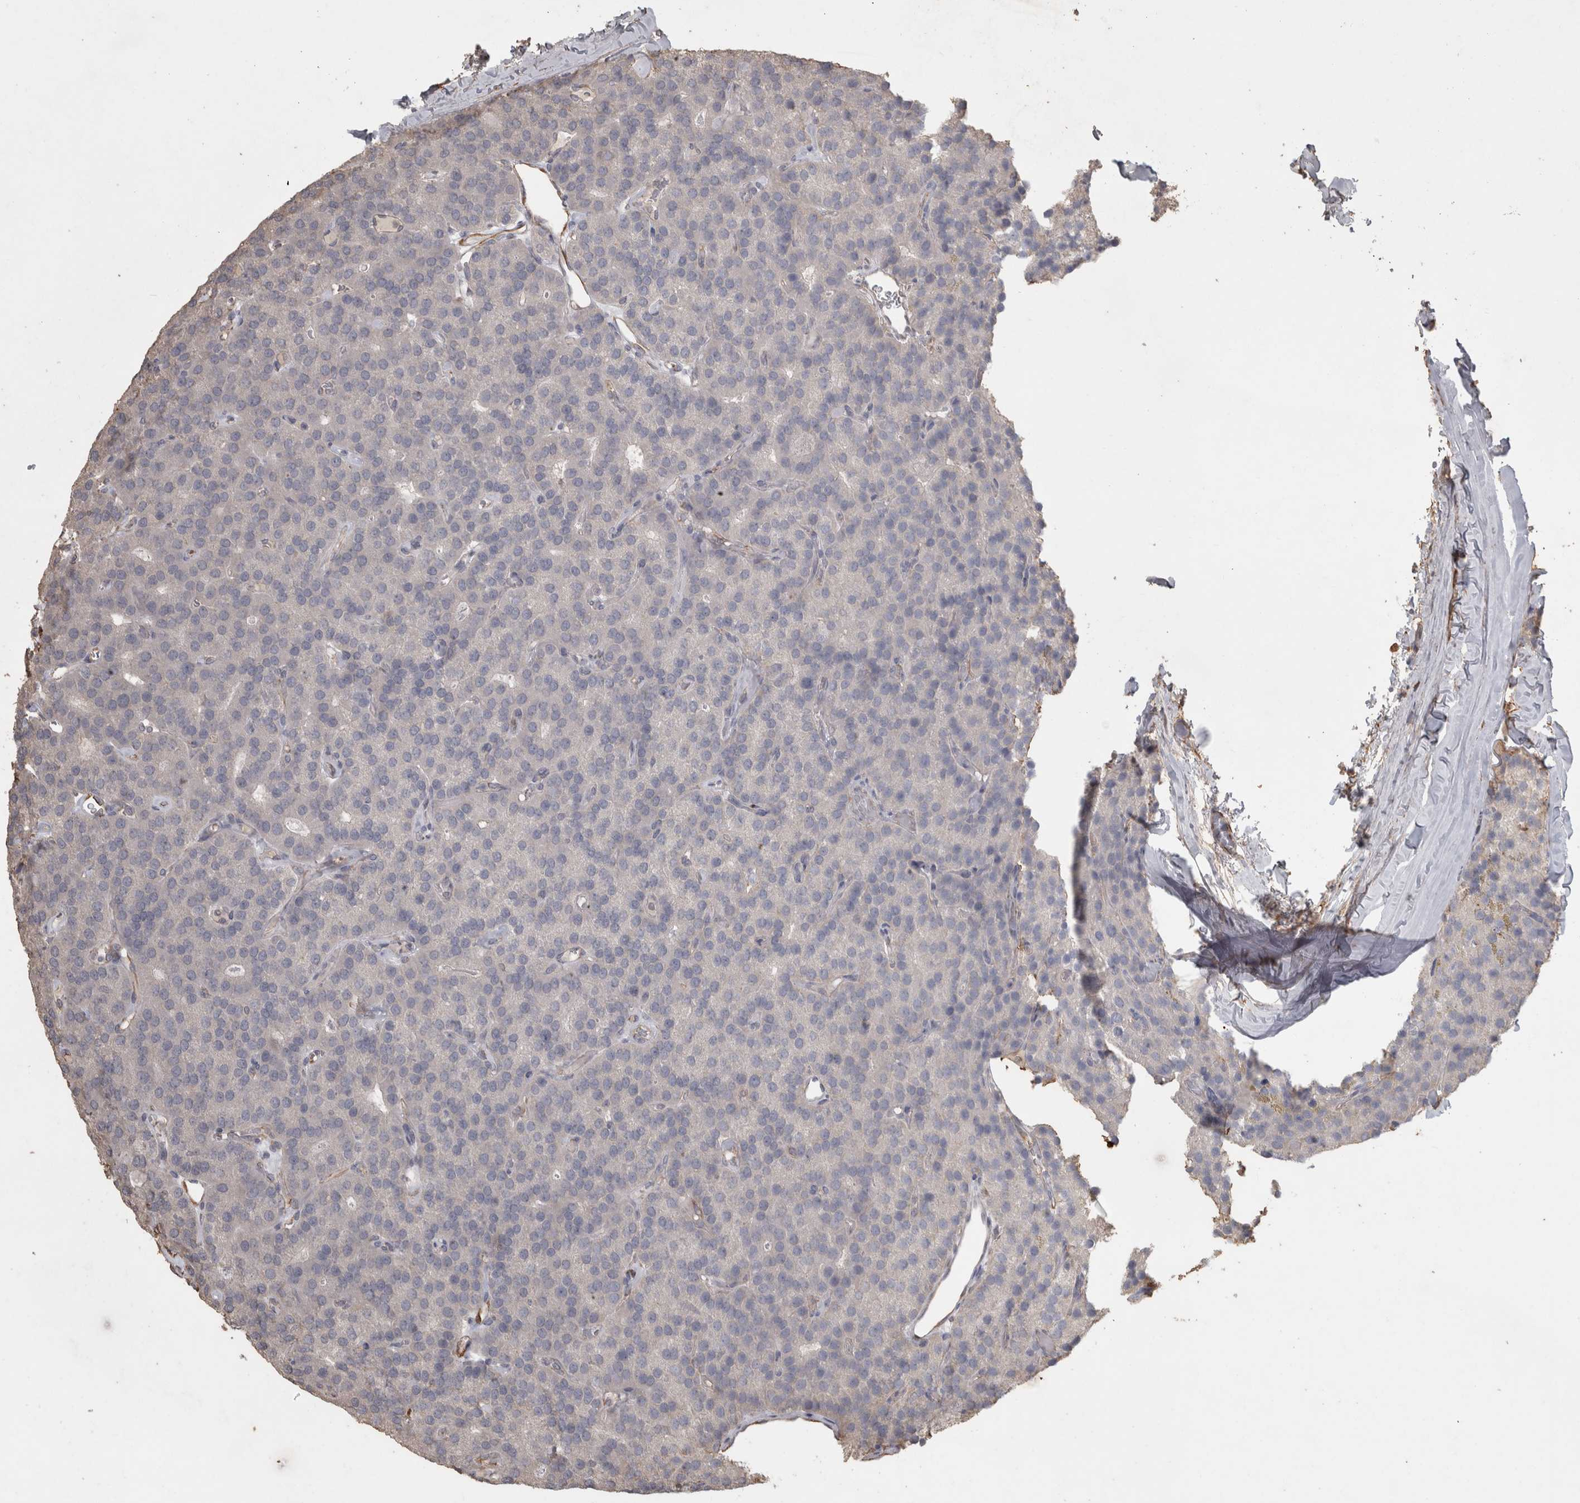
{"staining": {"intensity": "negative", "quantity": "none", "location": "none"}, "tissue": "parathyroid gland", "cell_type": "Glandular cells", "image_type": "normal", "snomed": [{"axis": "morphology", "description": "Normal tissue, NOS"}, {"axis": "morphology", "description": "Adenoma, NOS"}, {"axis": "topography", "description": "Parathyroid gland"}], "caption": "This image is of unremarkable parathyroid gland stained with immunohistochemistry (IHC) to label a protein in brown with the nuclei are counter-stained blue. There is no positivity in glandular cells. (IHC, brightfield microscopy, high magnification).", "gene": "REPS2", "patient": {"sex": "female", "age": 86}}